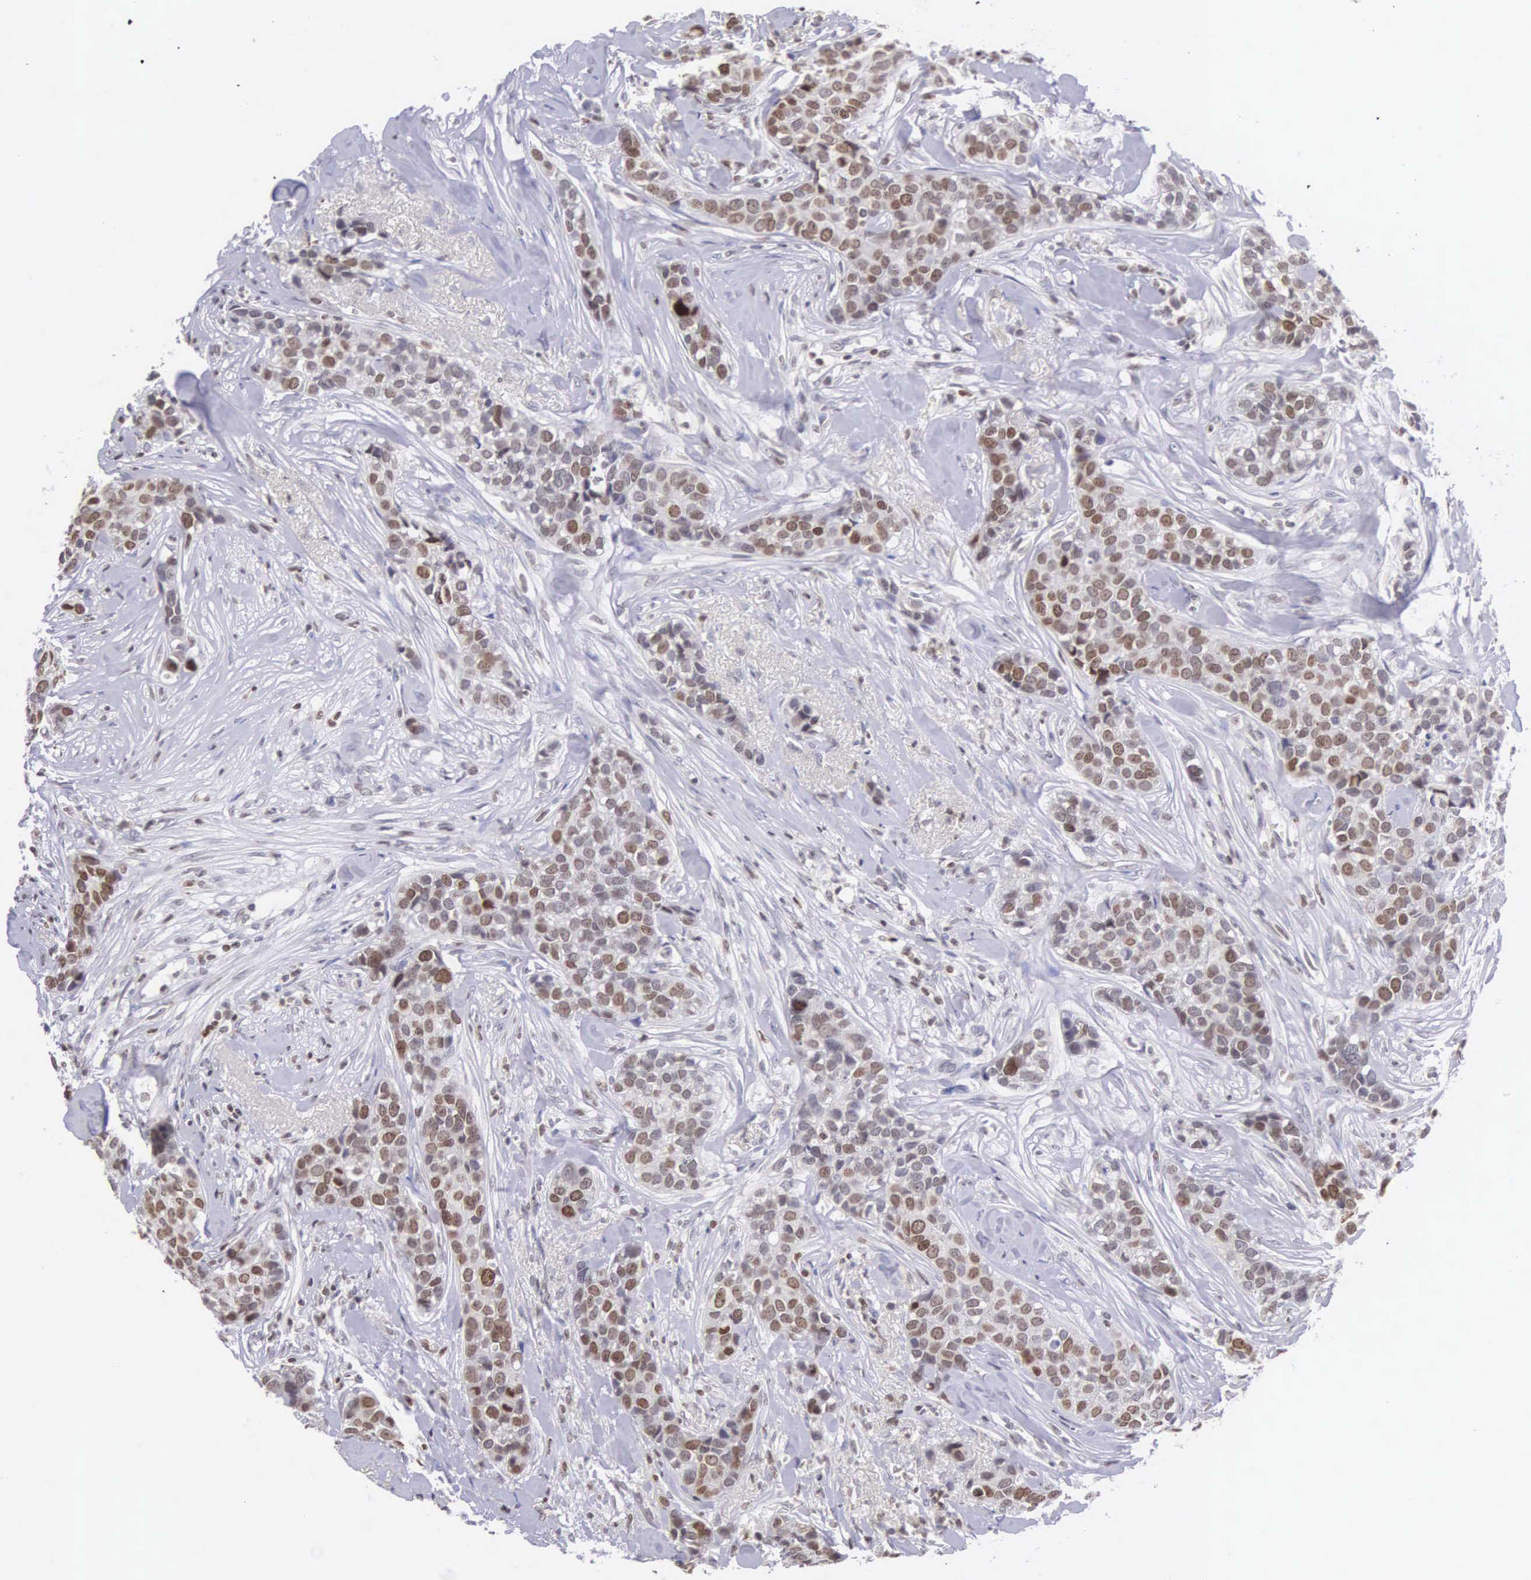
{"staining": {"intensity": "strong", "quantity": ">75%", "location": "nuclear"}, "tissue": "breast cancer", "cell_type": "Tumor cells", "image_type": "cancer", "snomed": [{"axis": "morphology", "description": "Duct carcinoma"}, {"axis": "topography", "description": "Breast"}], "caption": "IHC (DAB (3,3'-diaminobenzidine)) staining of human breast cancer displays strong nuclear protein staining in about >75% of tumor cells.", "gene": "VRK1", "patient": {"sex": "female", "age": 91}}